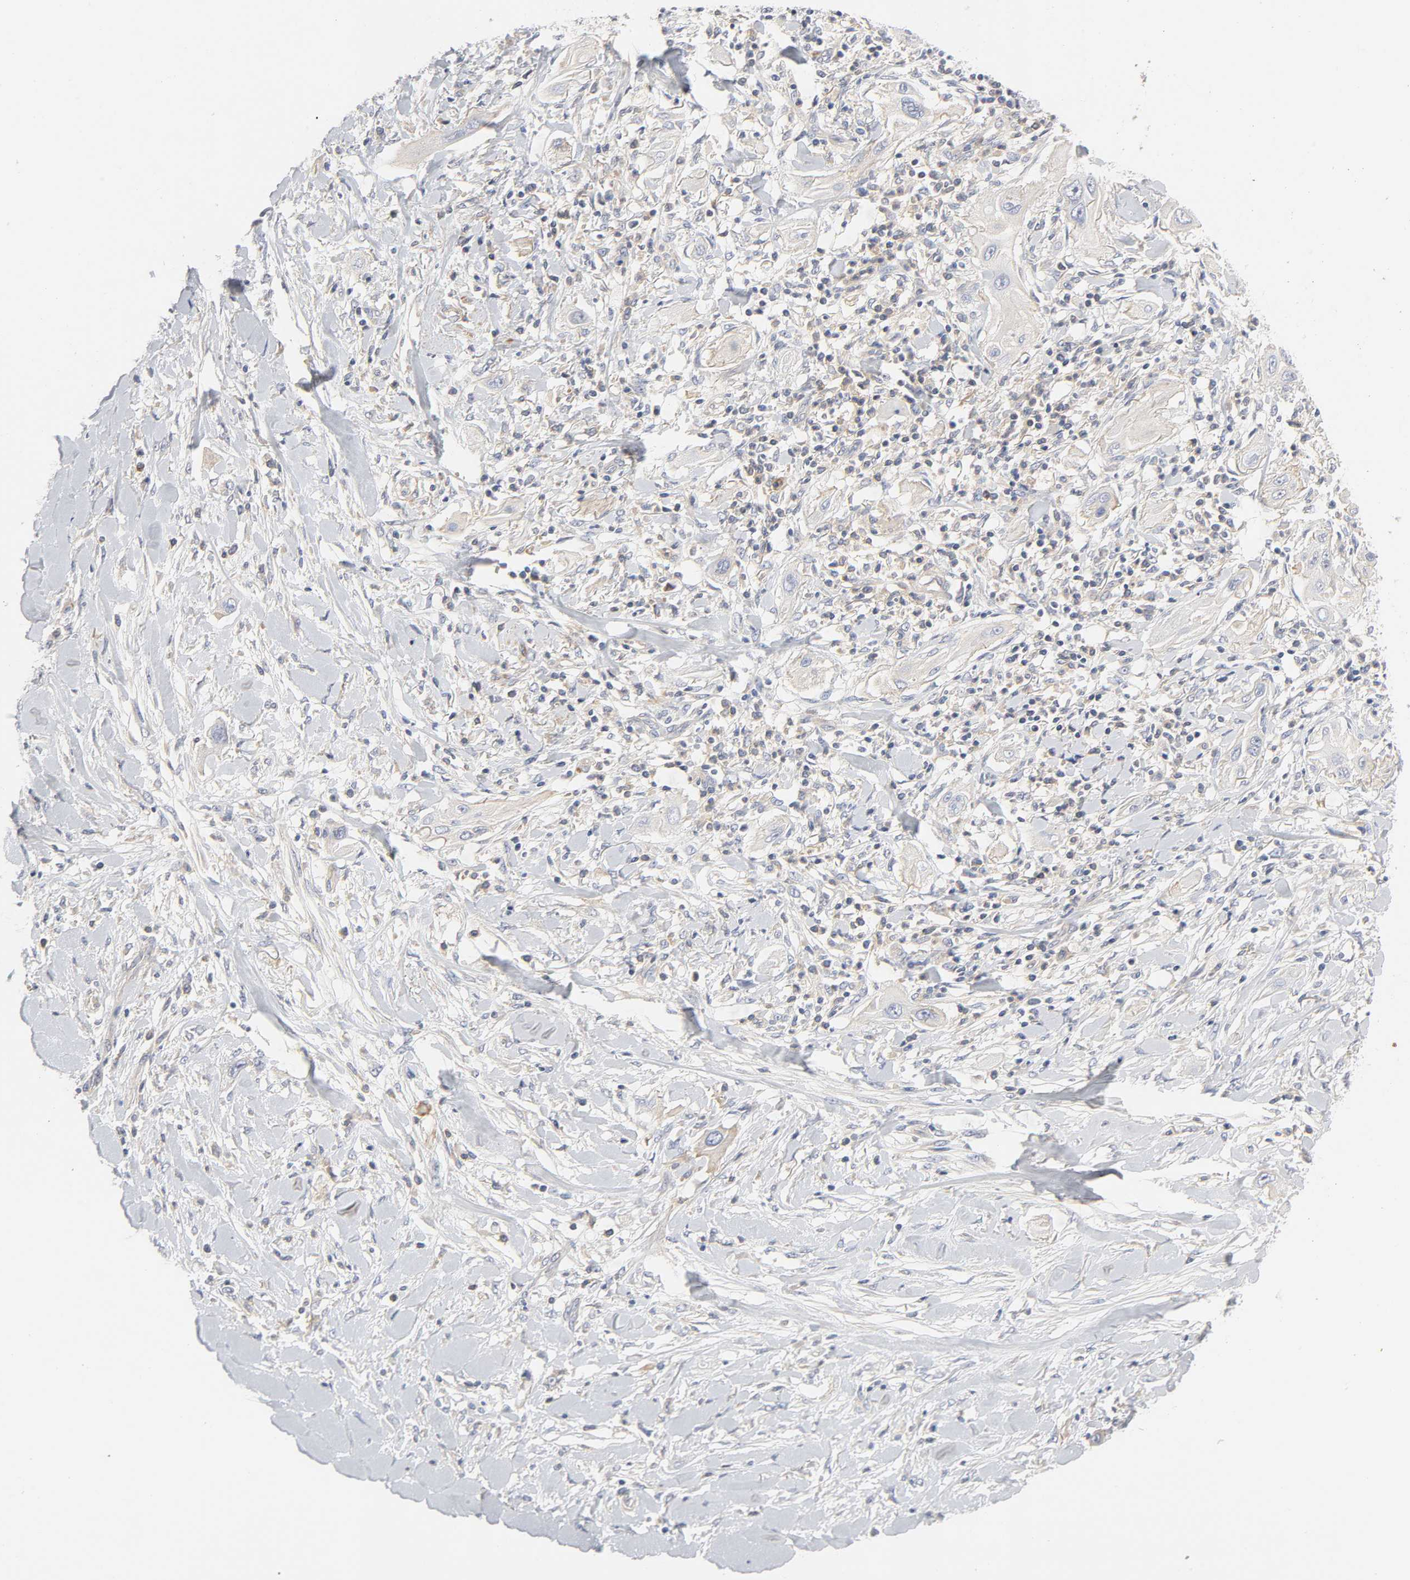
{"staining": {"intensity": "negative", "quantity": "none", "location": "none"}, "tissue": "lung cancer", "cell_type": "Tumor cells", "image_type": "cancer", "snomed": [{"axis": "morphology", "description": "Squamous cell carcinoma, NOS"}, {"axis": "topography", "description": "Lung"}], "caption": "This is an IHC image of human lung squamous cell carcinoma. There is no positivity in tumor cells.", "gene": "ROCK1", "patient": {"sex": "female", "age": 47}}